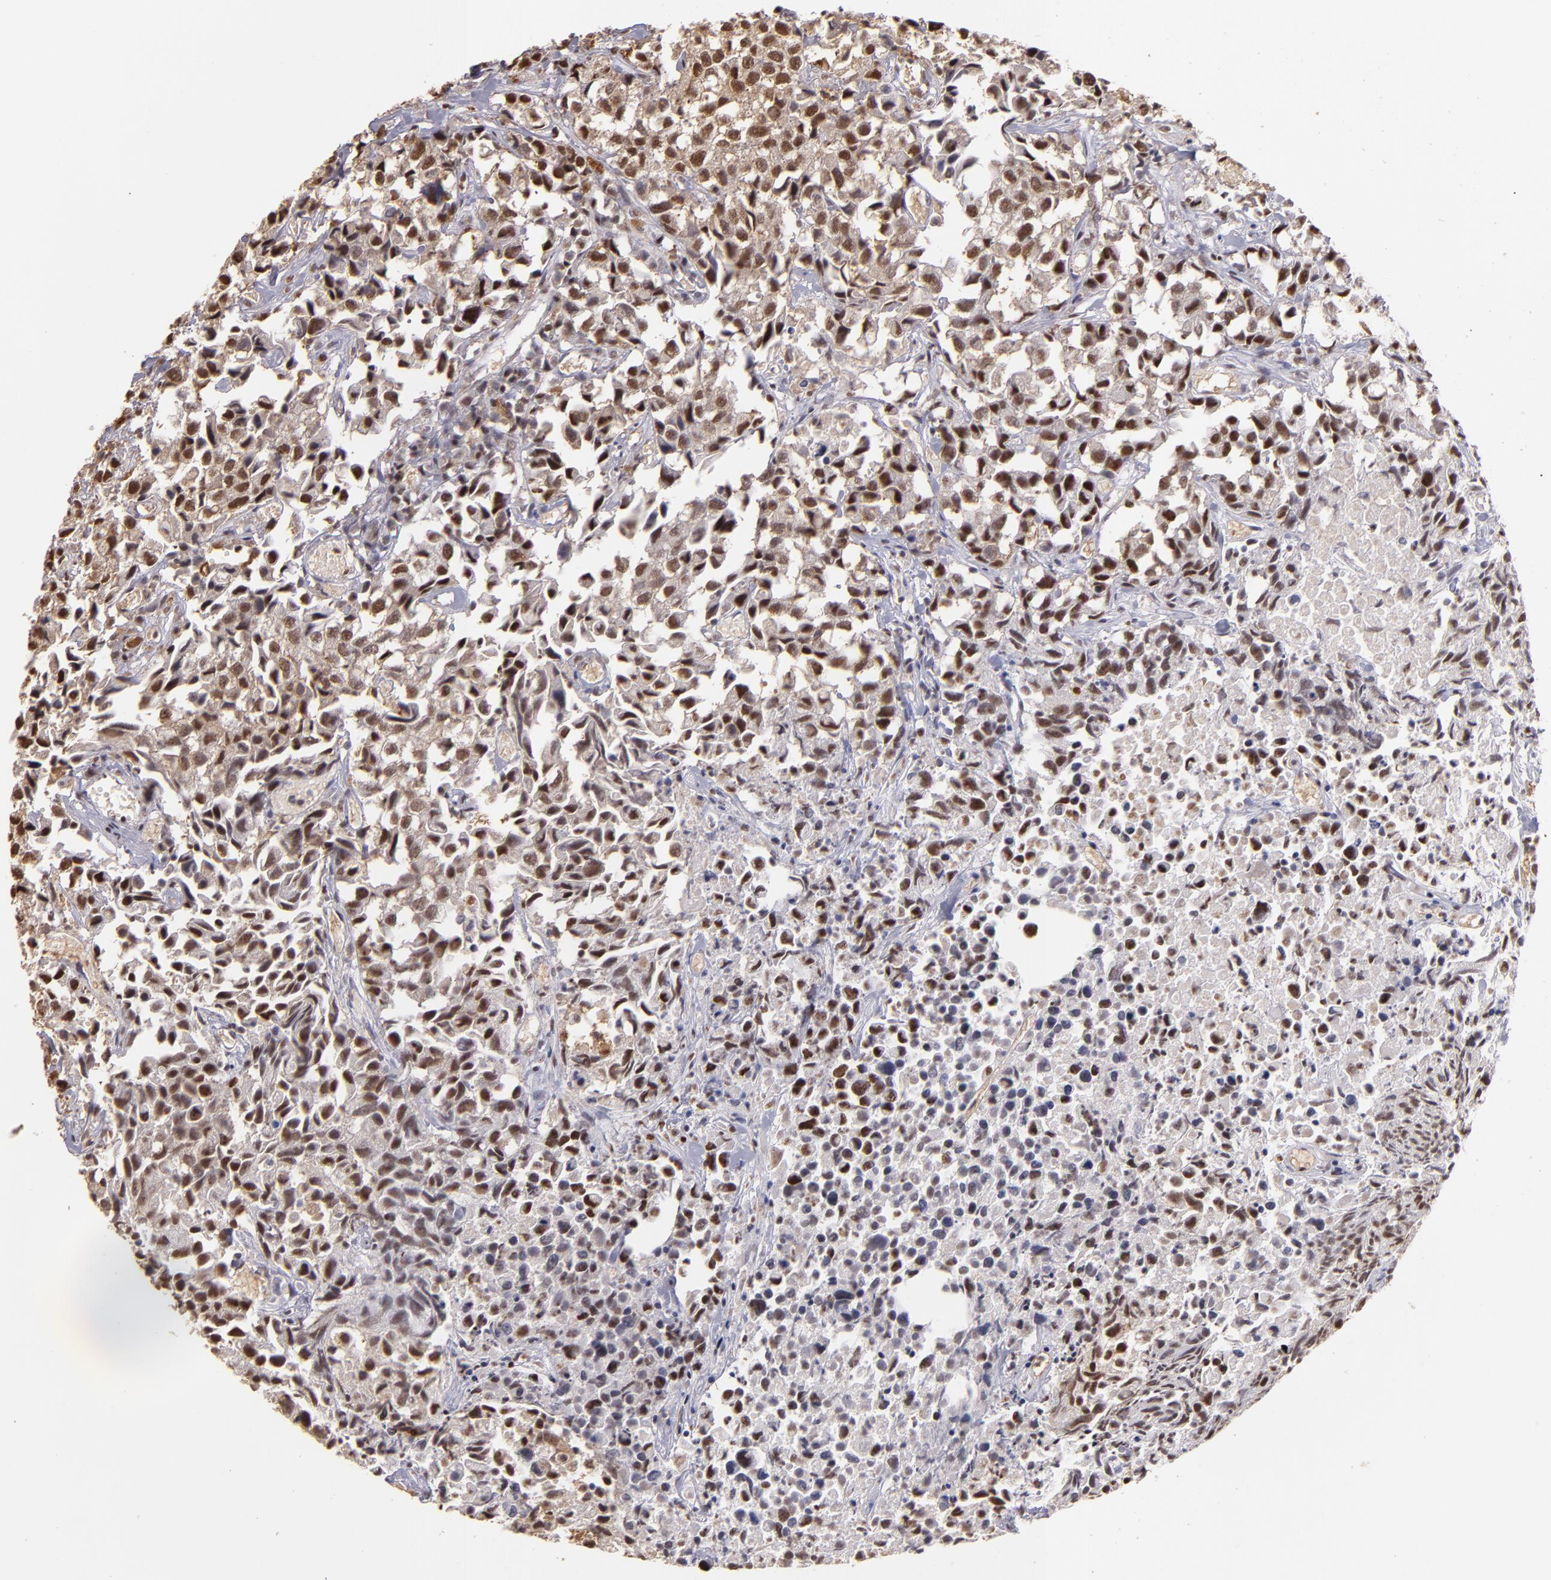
{"staining": {"intensity": "moderate", "quantity": ">75%", "location": "cytoplasmic/membranous,nuclear"}, "tissue": "urothelial cancer", "cell_type": "Tumor cells", "image_type": "cancer", "snomed": [{"axis": "morphology", "description": "Urothelial carcinoma, High grade"}, {"axis": "topography", "description": "Urinary bladder"}], "caption": "The micrograph demonstrates staining of urothelial cancer, revealing moderate cytoplasmic/membranous and nuclear protein positivity (brown color) within tumor cells.", "gene": "SP1", "patient": {"sex": "female", "age": 75}}